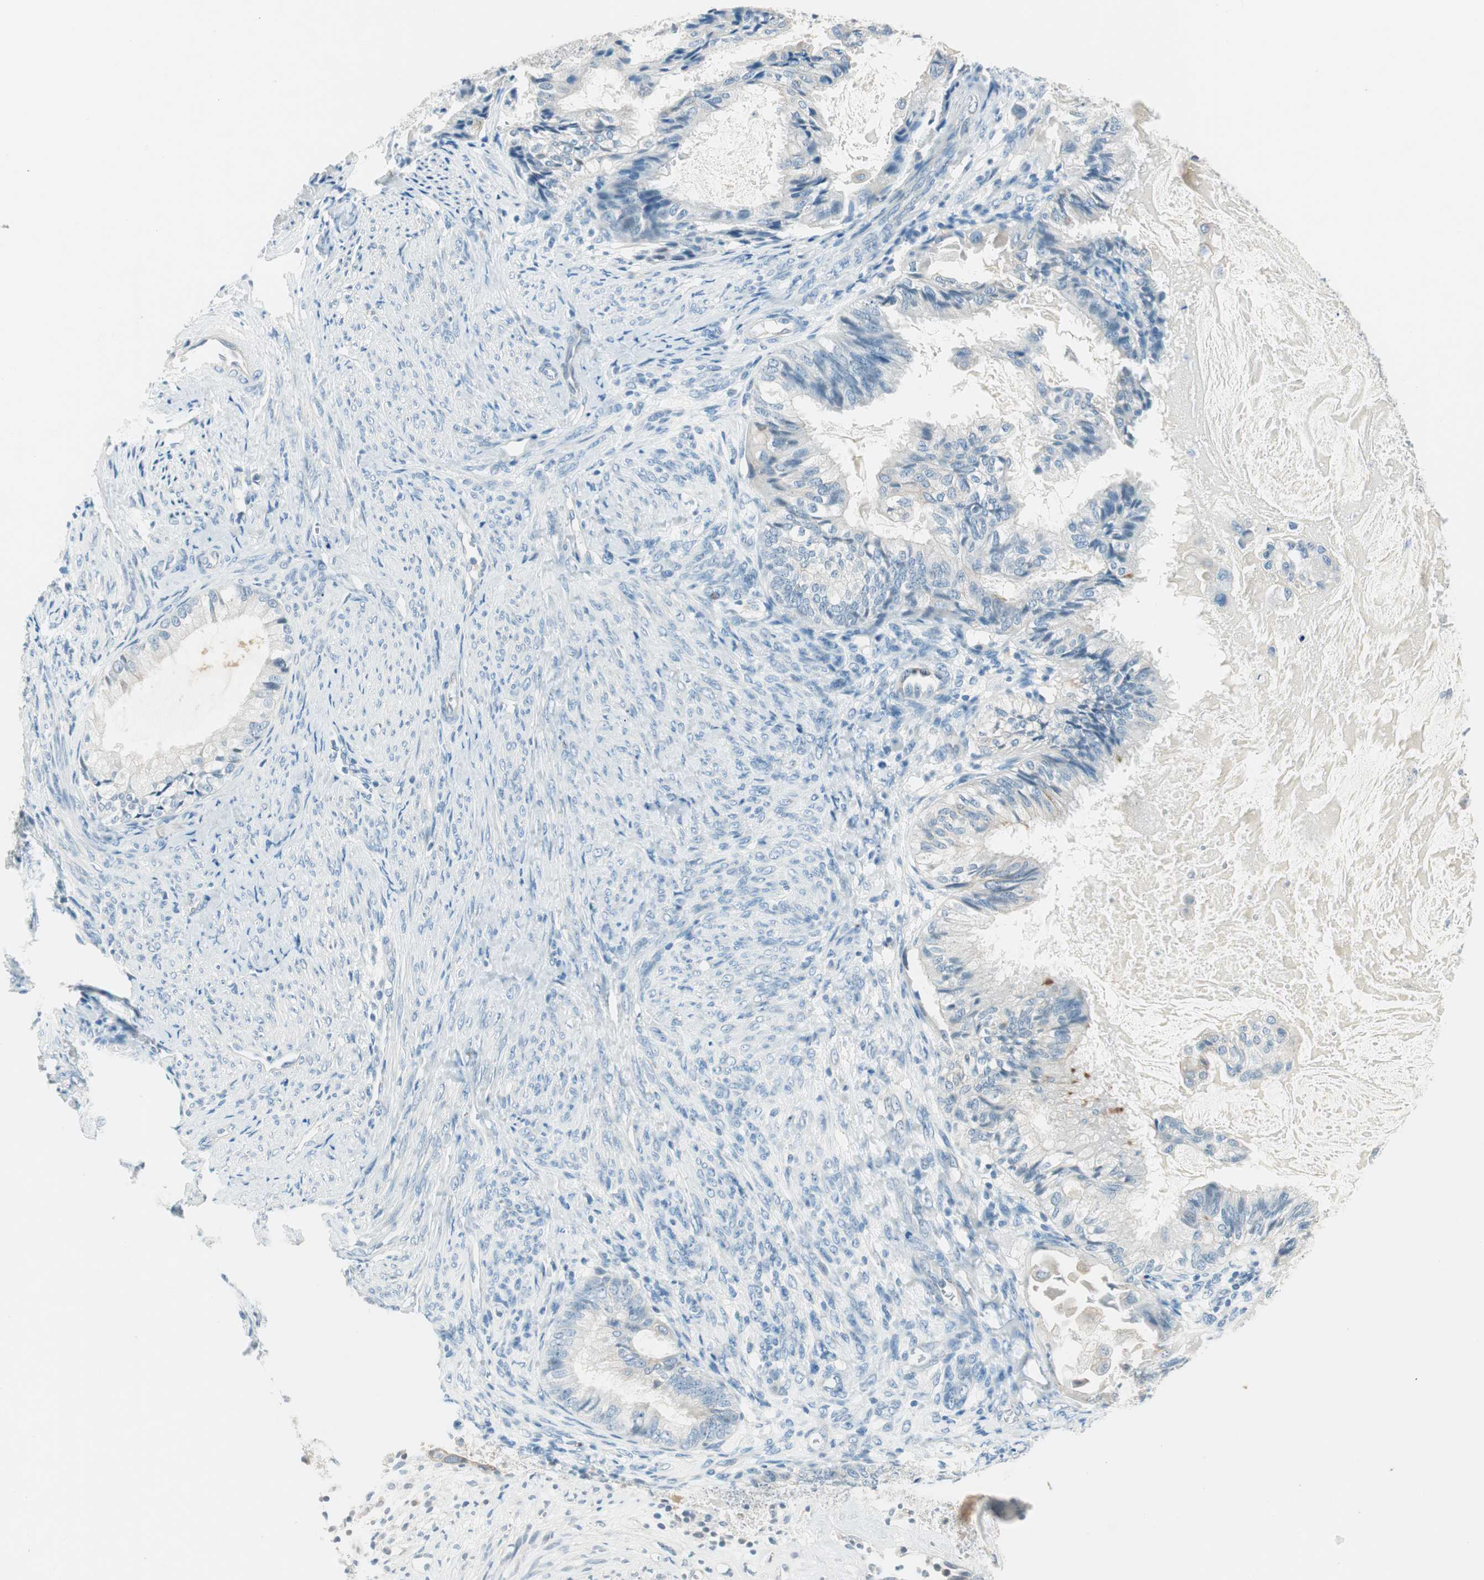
{"staining": {"intensity": "negative", "quantity": "none", "location": "none"}, "tissue": "cervical cancer", "cell_type": "Tumor cells", "image_type": "cancer", "snomed": [{"axis": "morphology", "description": "Normal tissue, NOS"}, {"axis": "morphology", "description": "Adenocarcinoma, NOS"}, {"axis": "topography", "description": "Cervix"}, {"axis": "topography", "description": "Endometrium"}], "caption": "A high-resolution histopathology image shows immunohistochemistry (IHC) staining of cervical cancer (adenocarcinoma), which reveals no significant expression in tumor cells.", "gene": "GNAO1", "patient": {"sex": "female", "age": 86}}